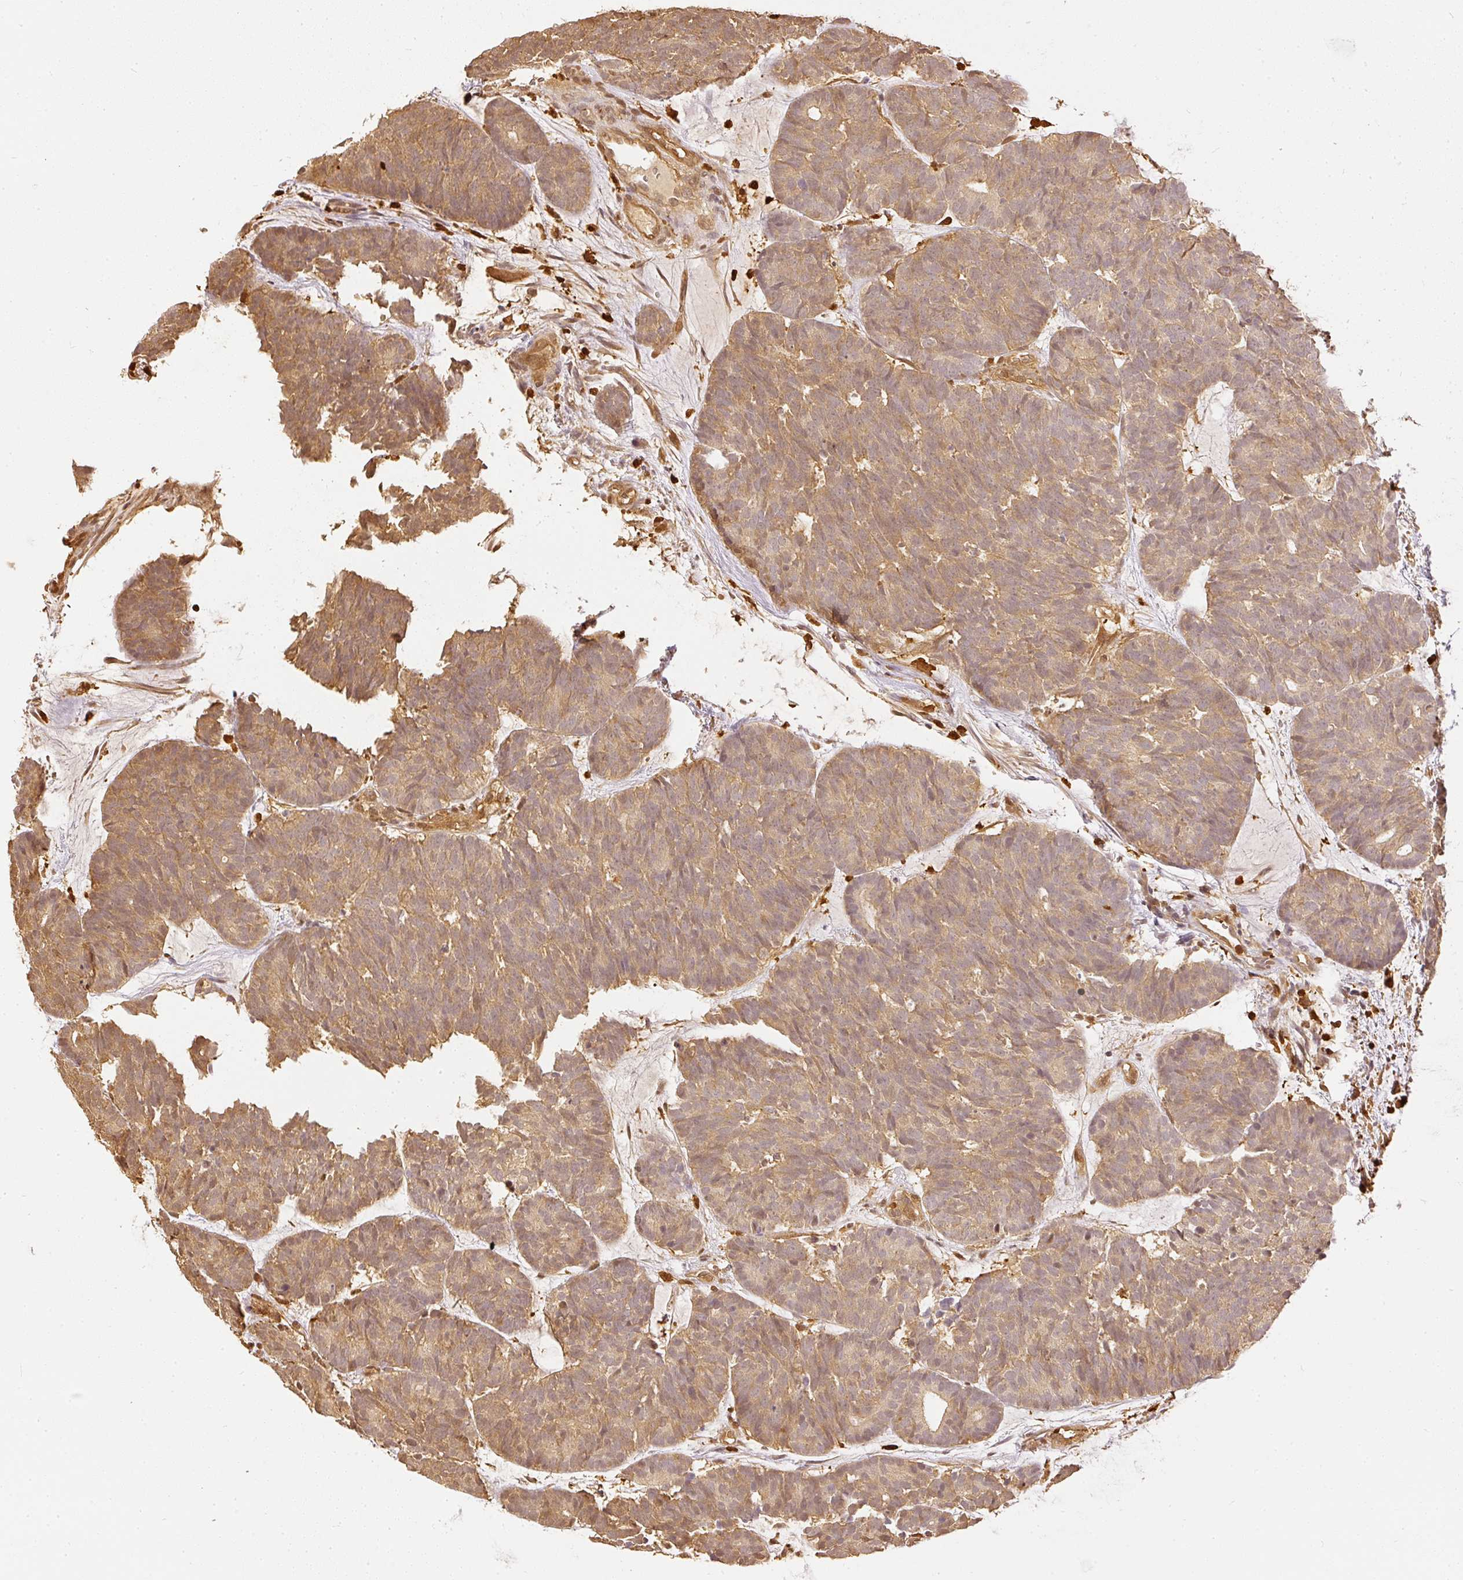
{"staining": {"intensity": "moderate", "quantity": "25%-75%", "location": "cytoplasmic/membranous"}, "tissue": "head and neck cancer", "cell_type": "Tumor cells", "image_type": "cancer", "snomed": [{"axis": "morphology", "description": "Adenocarcinoma, NOS"}, {"axis": "topography", "description": "Head-Neck"}], "caption": "This is a histology image of immunohistochemistry (IHC) staining of head and neck cancer (adenocarcinoma), which shows moderate expression in the cytoplasmic/membranous of tumor cells.", "gene": "PFN1", "patient": {"sex": "female", "age": 81}}